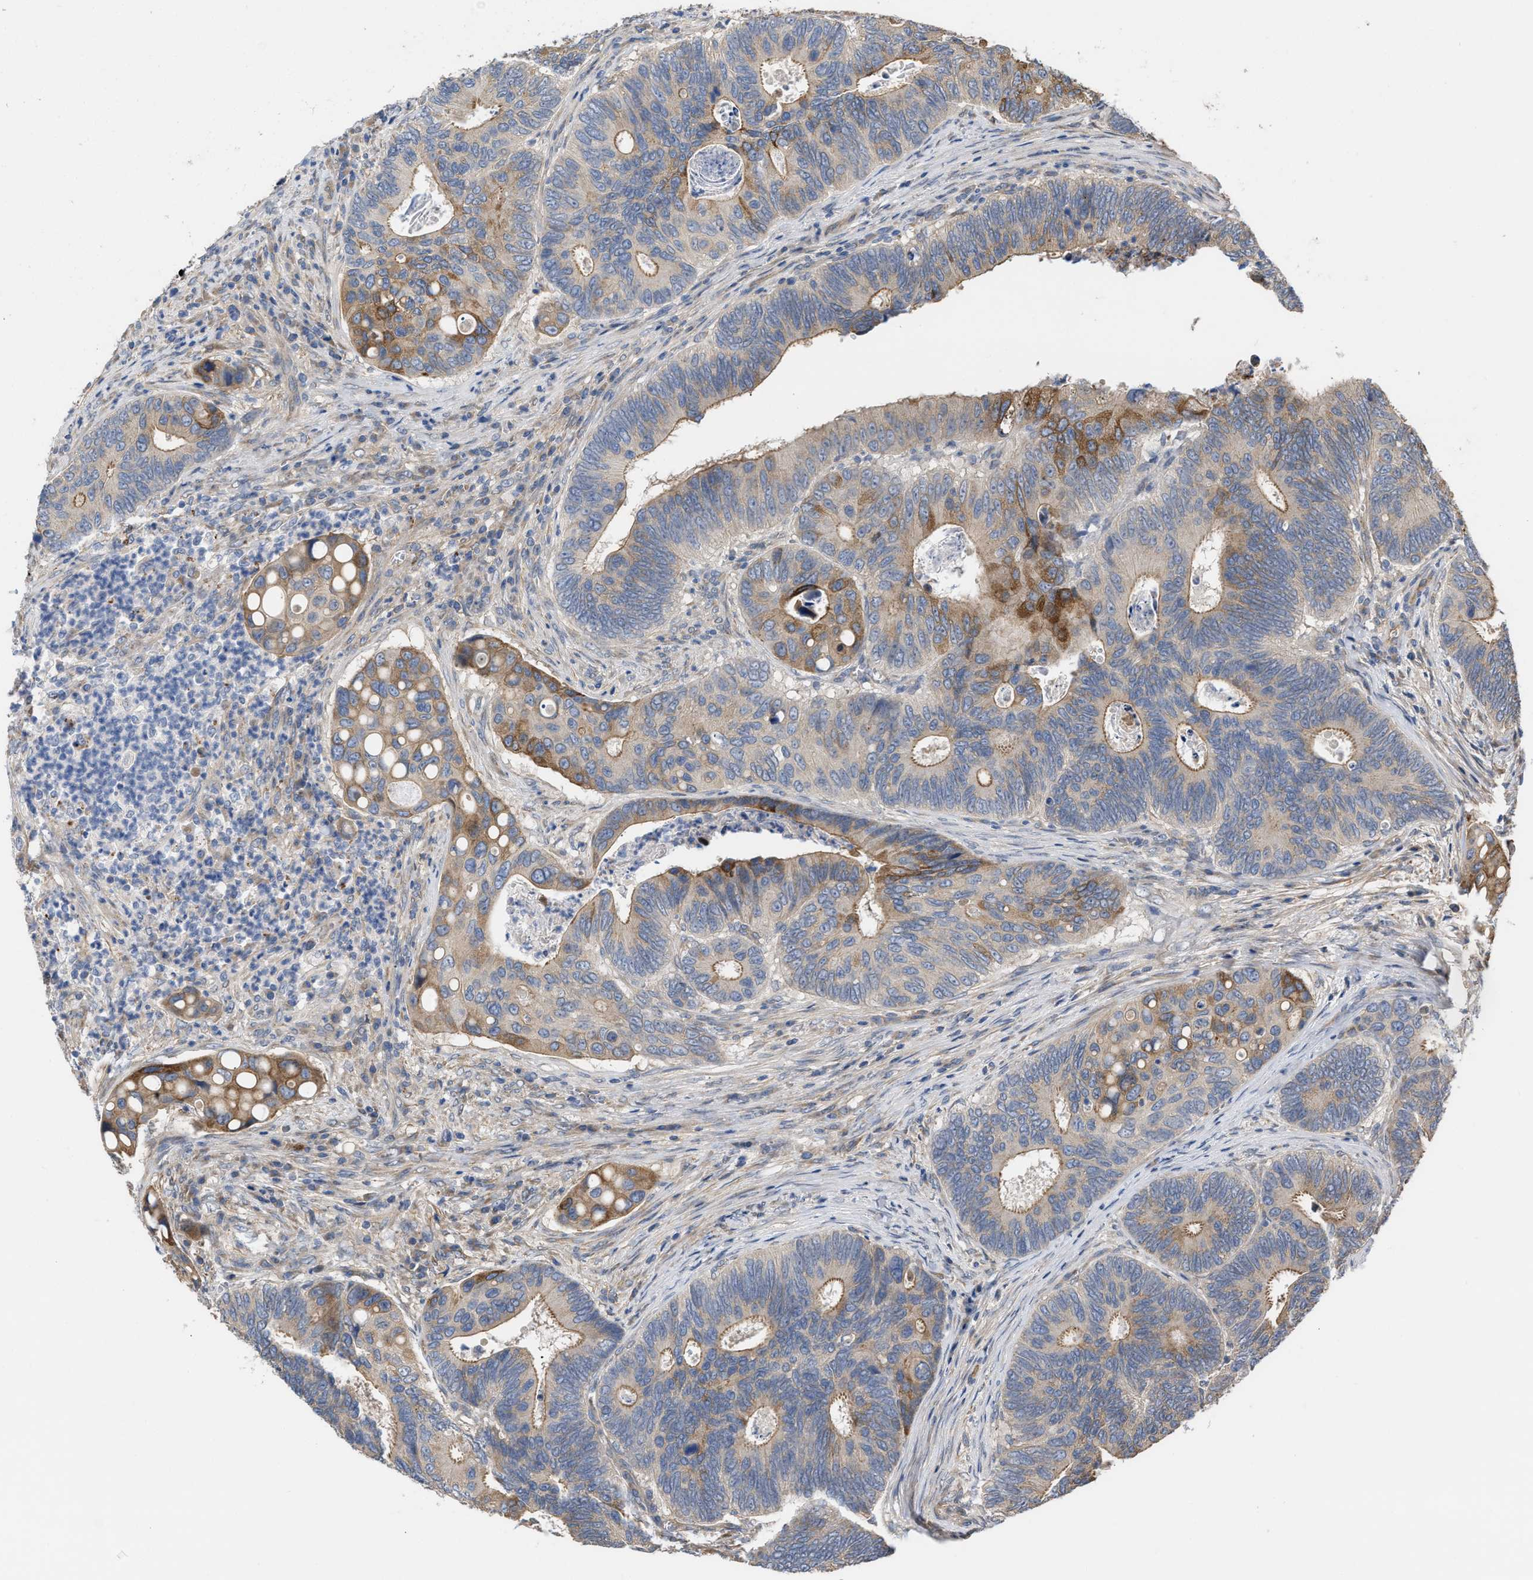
{"staining": {"intensity": "moderate", "quantity": "<25%", "location": "cytoplasmic/membranous"}, "tissue": "colorectal cancer", "cell_type": "Tumor cells", "image_type": "cancer", "snomed": [{"axis": "morphology", "description": "Inflammation, NOS"}, {"axis": "morphology", "description": "Adenocarcinoma, NOS"}, {"axis": "topography", "description": "Colon"}], "caption": "Protein analysis of colorectal cancer tissue shows moderate cytoplasmic/membranous staining in approximately <25% of tumor cells.", "gene": "SLC4A11", "patient": {"sex": "male", "age": 72}}